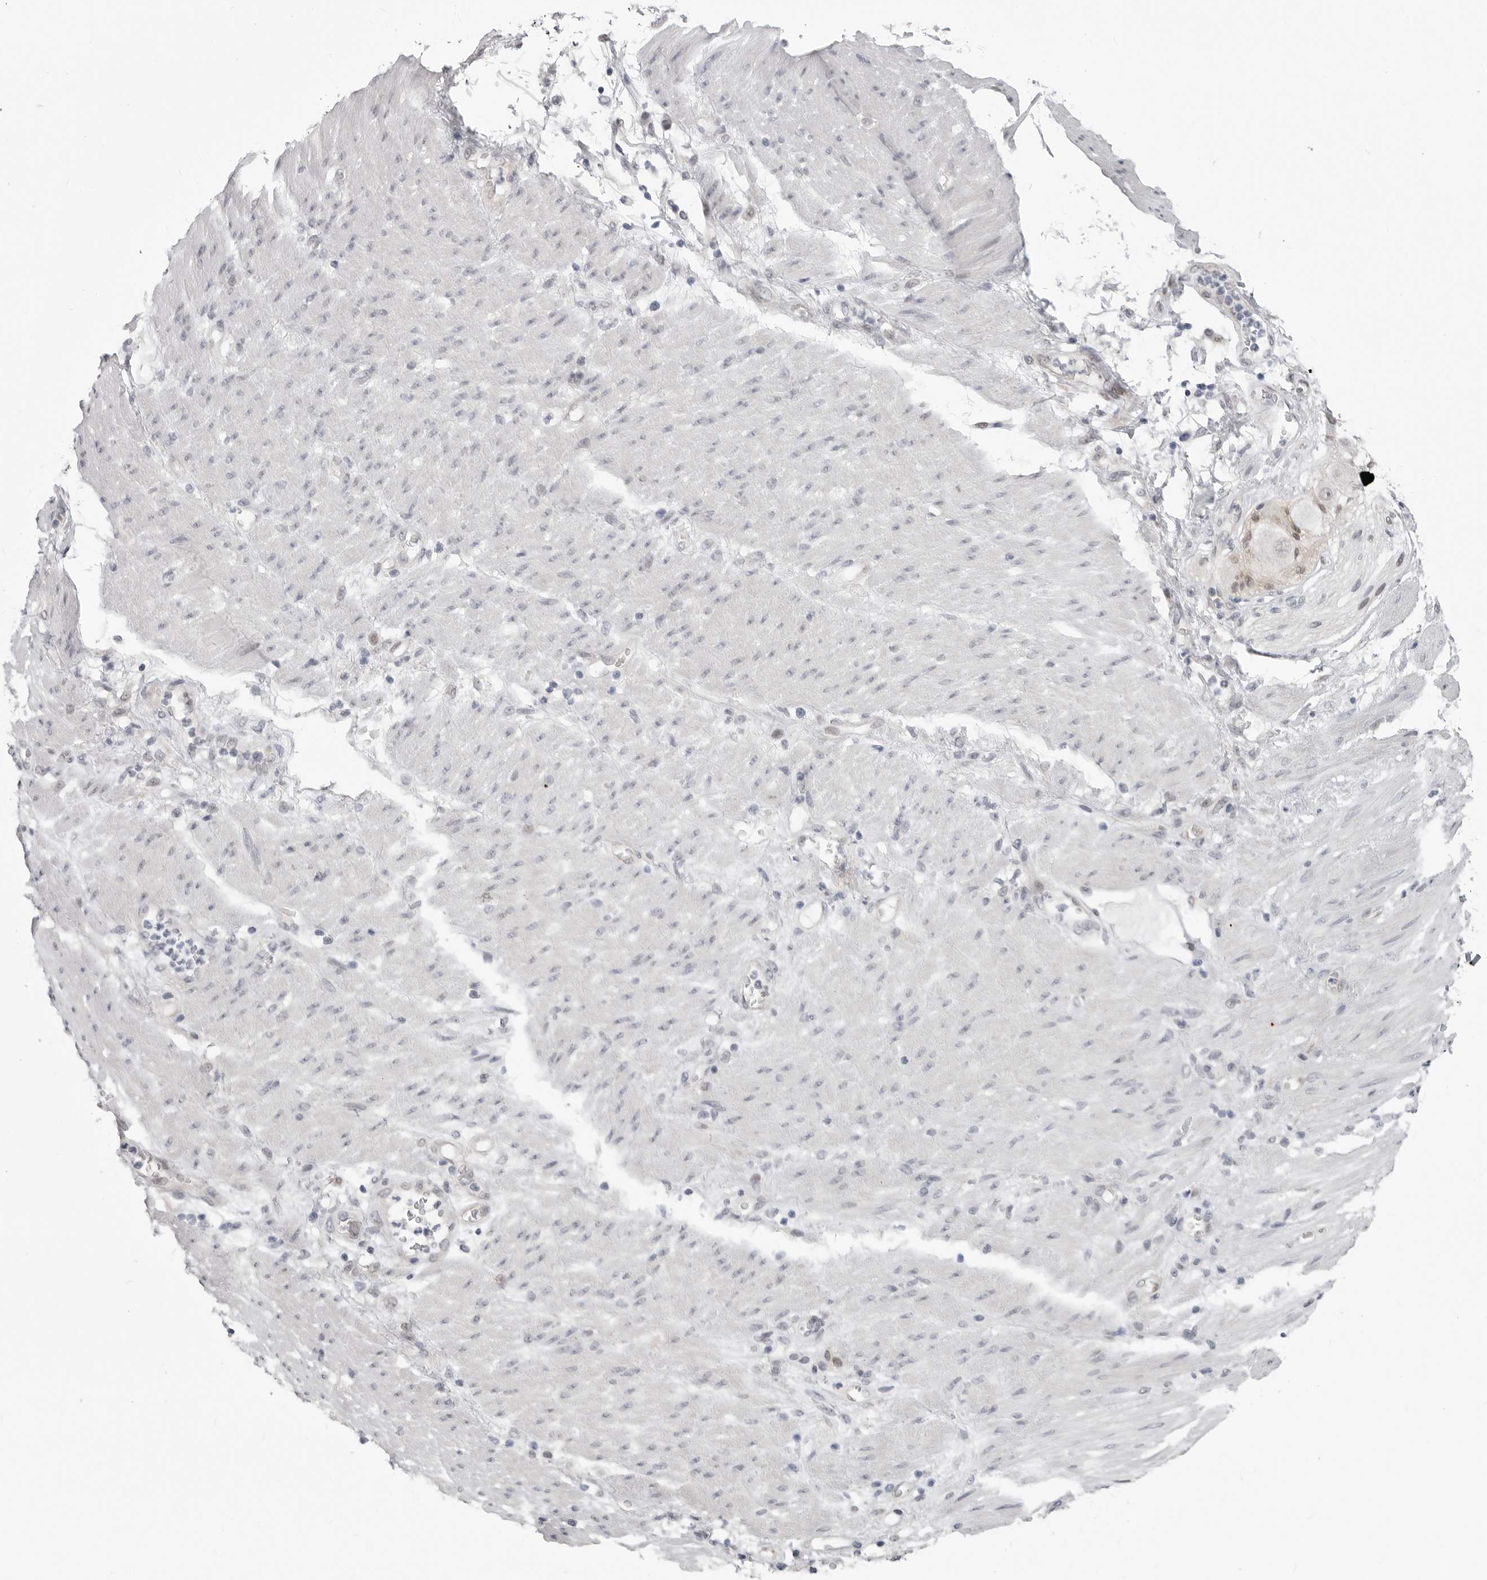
{"staining": {"intensity": "negative", "quantity": "none", "location": "none"}, "tissue": "stomach cancer", "cell_type": "Tumor cells", "image_type": "cancer", "snomed": [{"axis": "morphology", "description": "Adenocarcinoma, NOS"}, {"axis": "topography", "description": "Stomach"}], "caption": "Immunohistochemical staining of stomach adenocarcinoma reveals no significant staining in tumor cells. Nuclei are stained in blue.", "gene": "PNPO", "patient": {"sex": "female", "age": 73}}